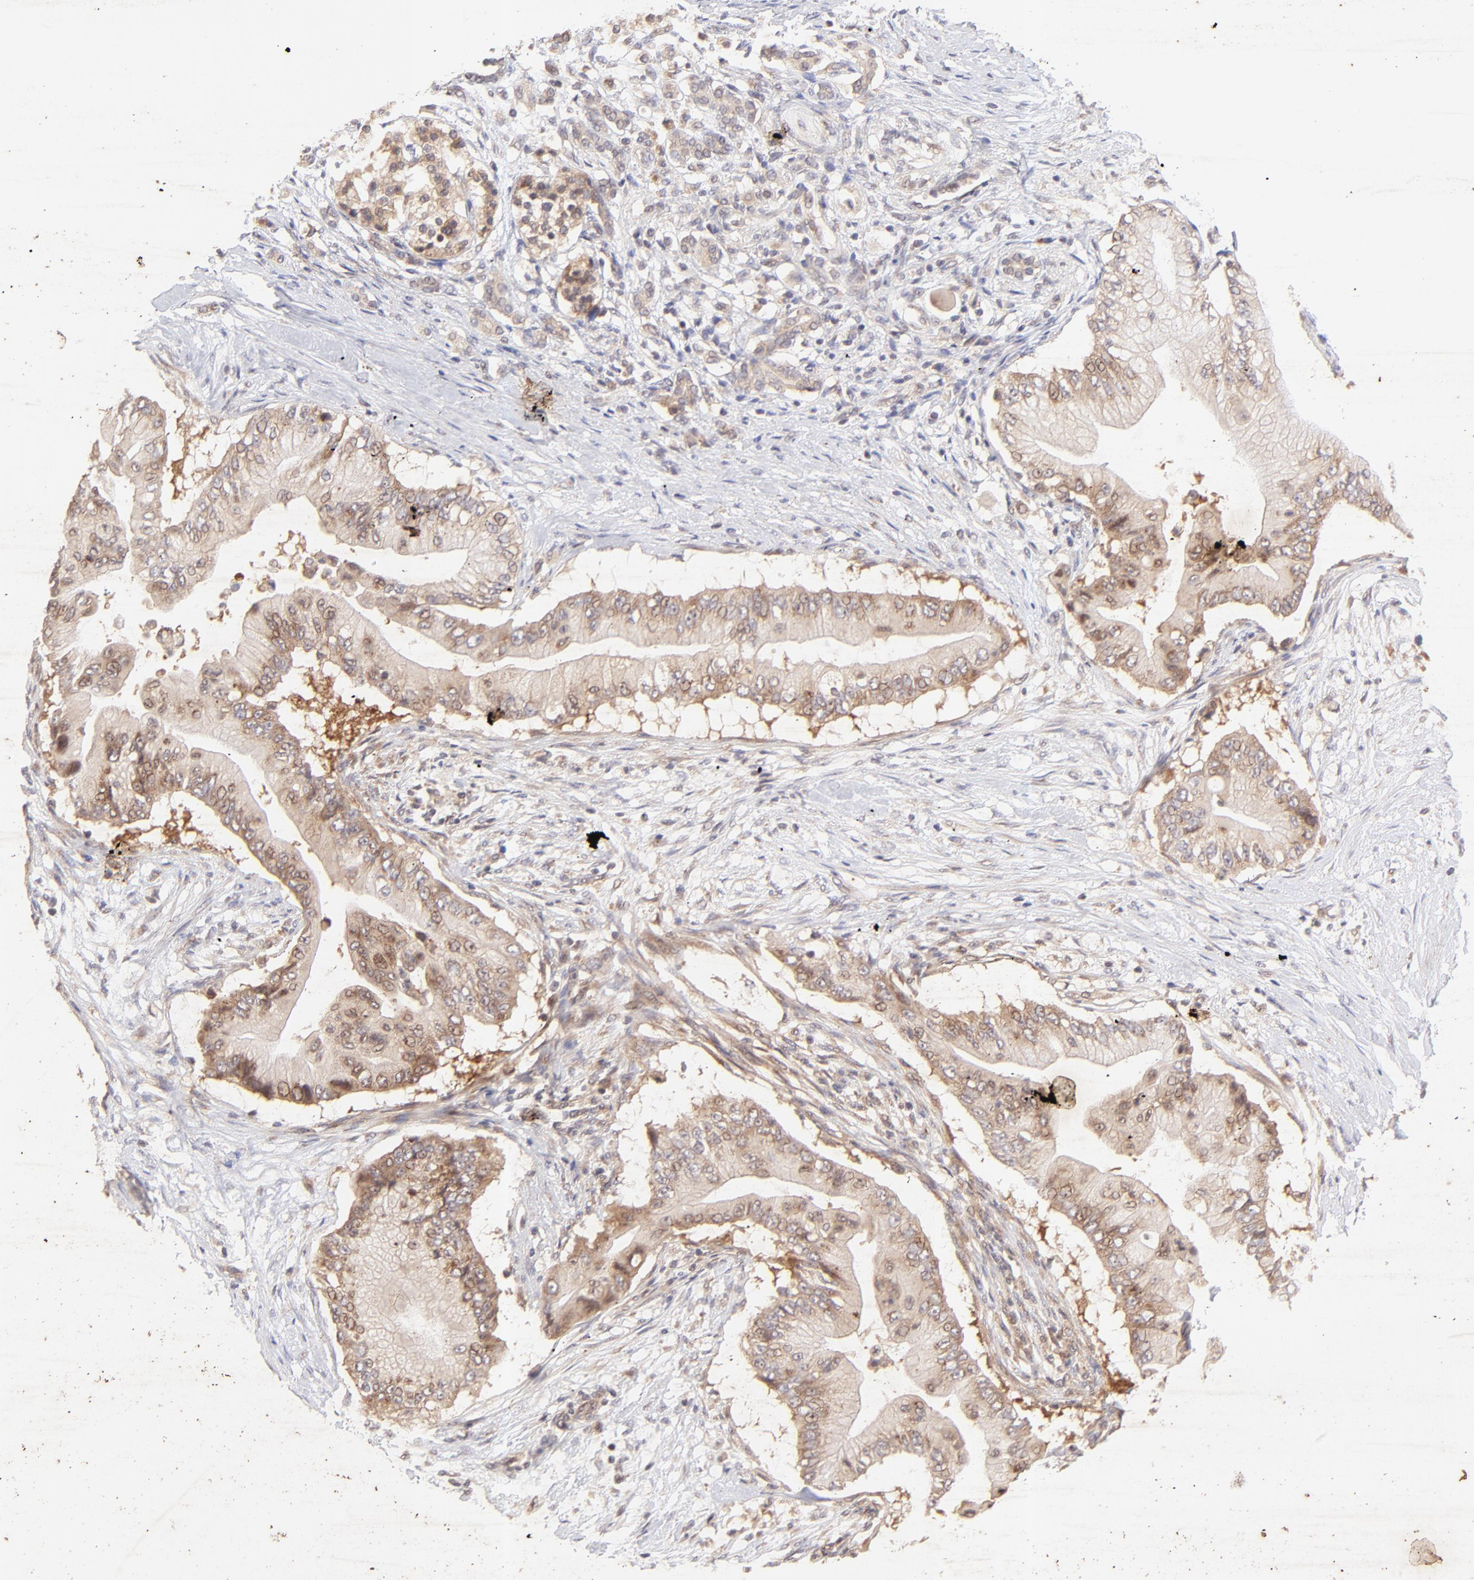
{"staining": {"intensity": "moderate", "quantity": ">75%", "location": "cytoplasmic/membranous"}, "tissue": "pancreatic cancer", "cell_type": "Tumor cells", "image_type": "cancer", "snomed": [{"axis": "morphology", "description": "Adenocarcinoma, NOS"}, {"axis": "topography", "description": "Pancreas"}], "caption": "Tumor cells show moderate cytoplasmic/membranous staining in about >75% of cells in pancreatic cancer (adenocarcinoma). Nuclei are stained in blue.", "gene": "TNRC6B", "patient": {"sex": "male", "age": 62}}